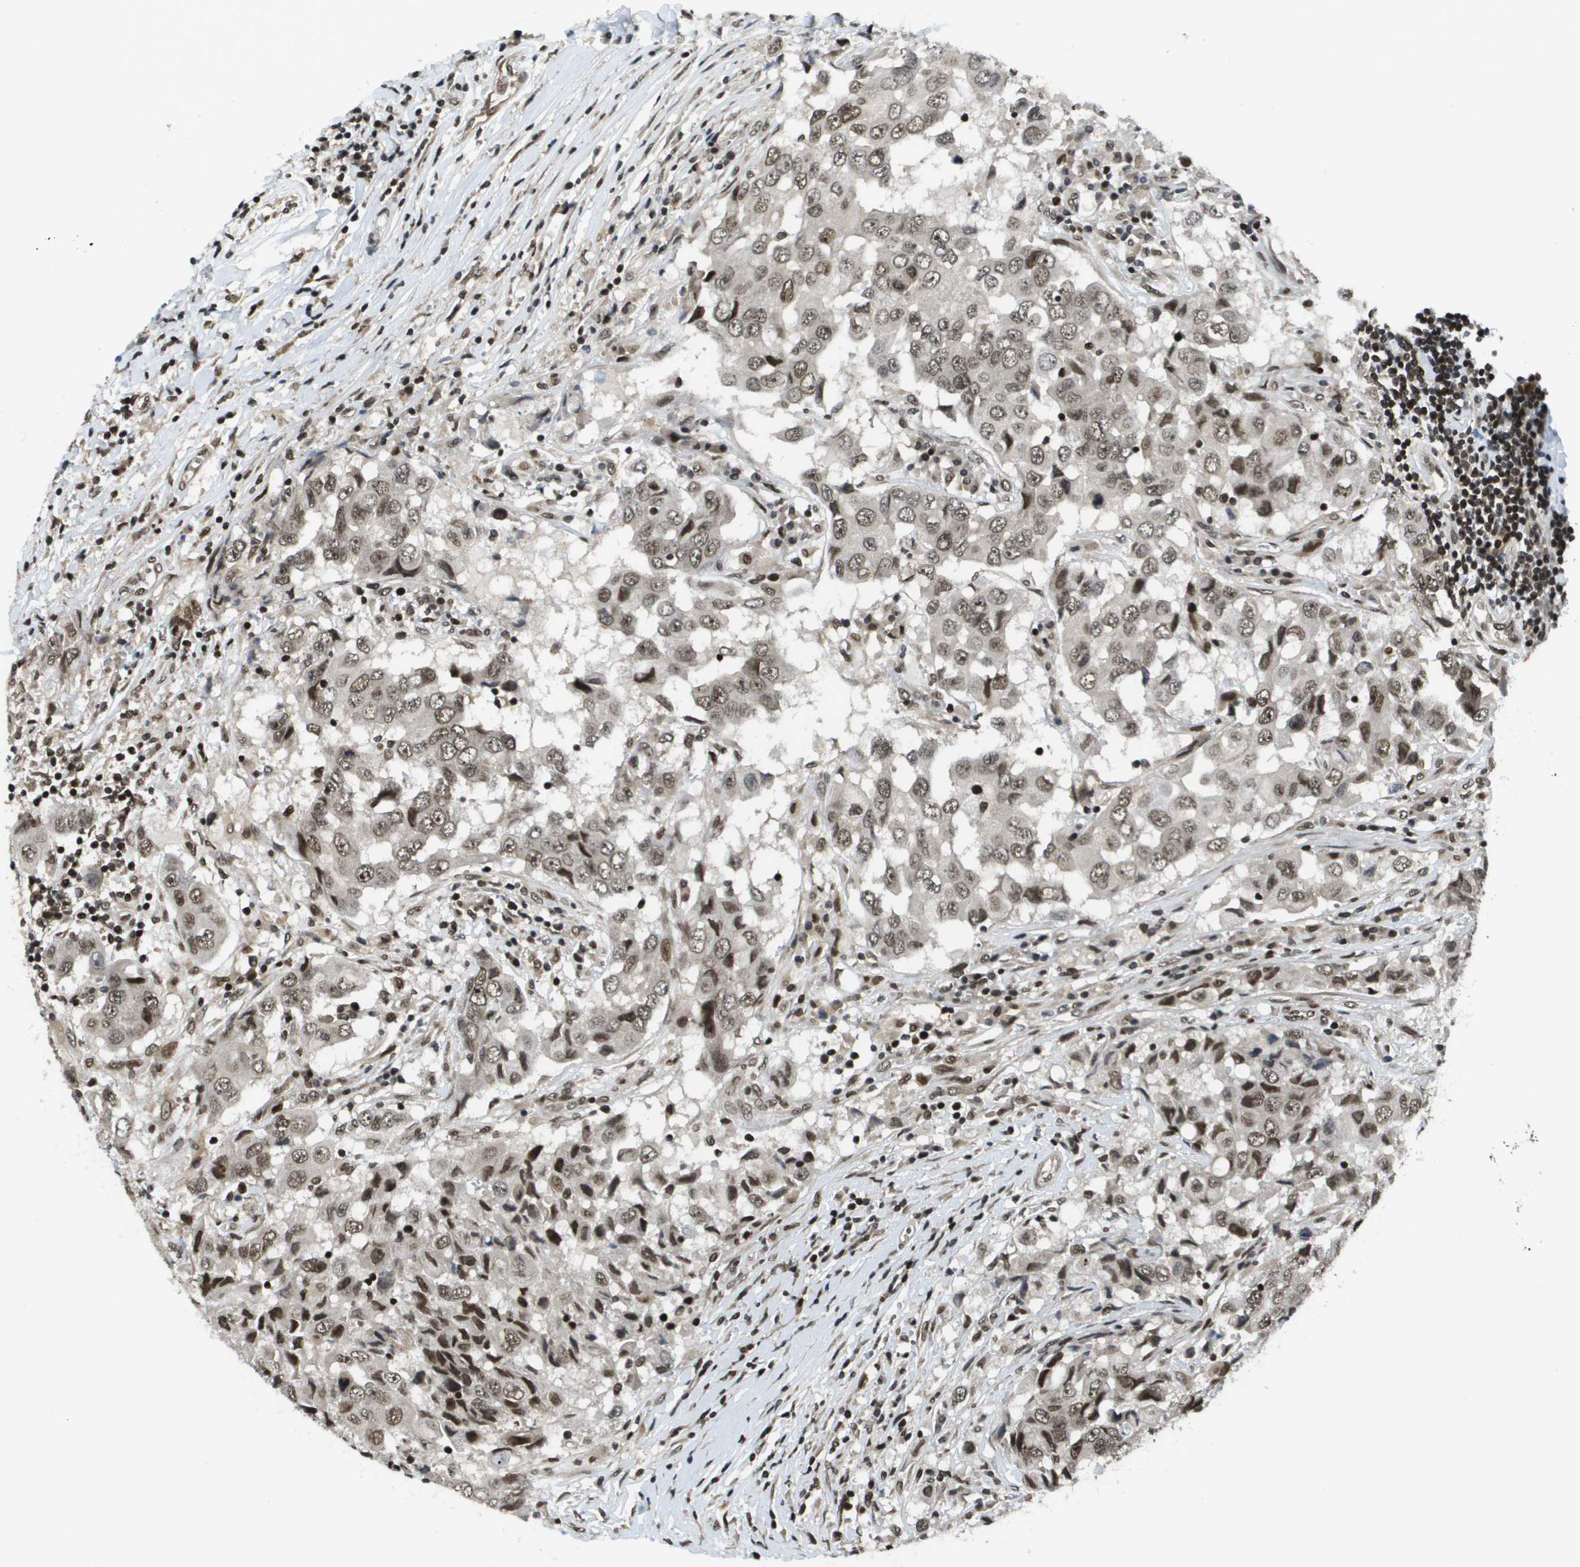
{"staining": {"intensity": "moderate", "quantity": ">75%", "location": "nuclear"}, "tissue": "breast cancer", "cell_type": "Tumor cells", "image_type": "cancer", "snomed": [{"axis": "morphology", "description": "Duct carcinoma"}, {"axis": "topography", "description": "Breast"}], "caption": "Human intraductal carcinoma (breast) stained for a protein (brown) reveals moderate nuclear positive positivity in about >75% of tumor cells.", "gene": "RECQL4", "patient": {"sex": "female", "age": 27}}